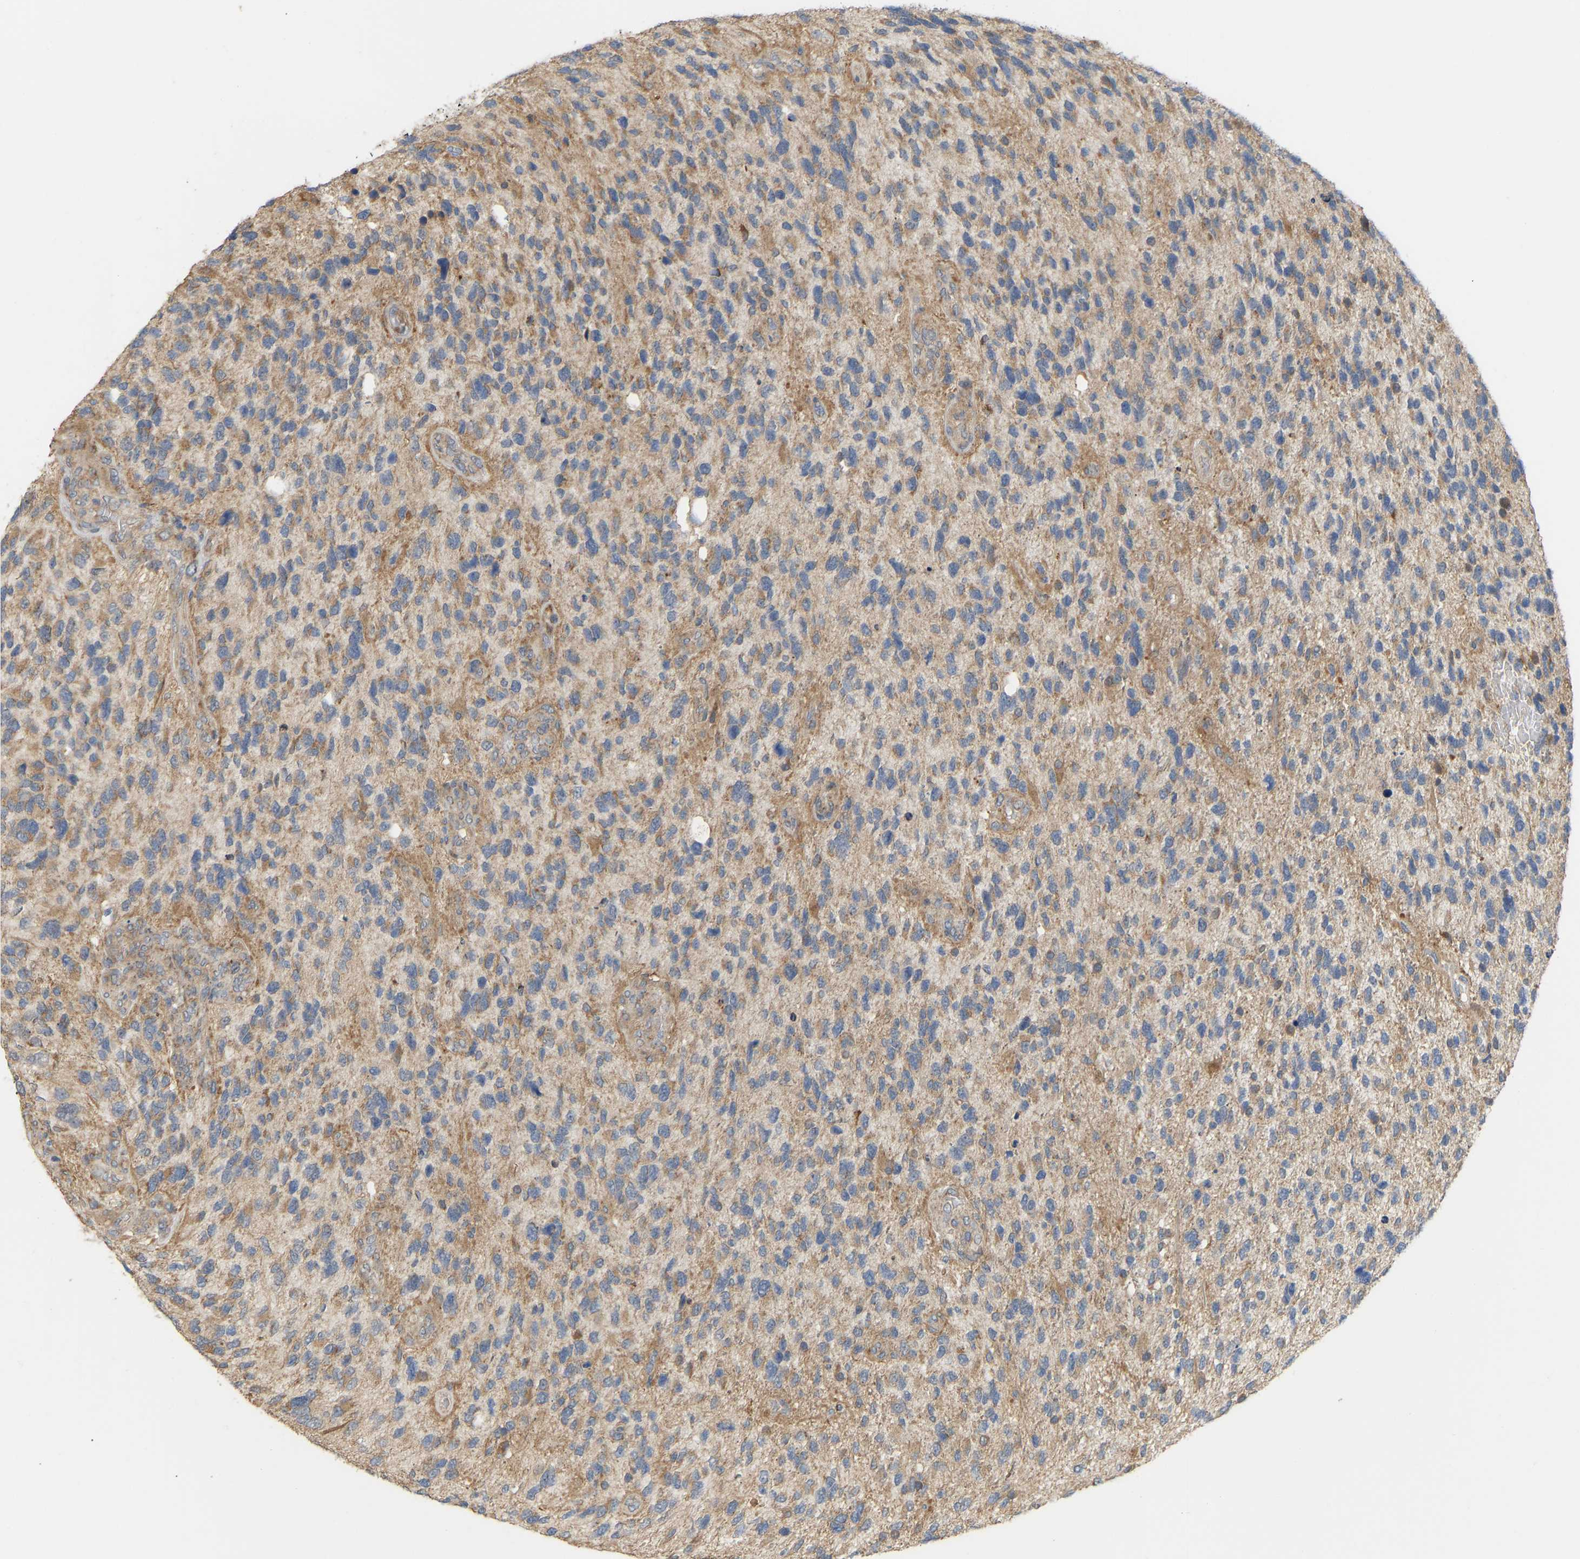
{"staining": {"intensity": "moderate", "quantity": ">75%", "location": "cytoplasmic/membranous"}, "tissue": "glioma", "cell_type": "Tumor cells", "image_type": "cancer", "snomed": [{"axis": "morphology", "description": "Glioma, malignant, High grade"}, {"axis": "topography", "description": "Brain"}], "caption": "About >75% of tumor cells in high-grade glioma (malignant) exhibit moderate cytoplasmic/membranous protein expression as visualized by brown immunohistochemical staining.", "gene": "HACD2", "patient": {"sex": "female", "age": 58}}